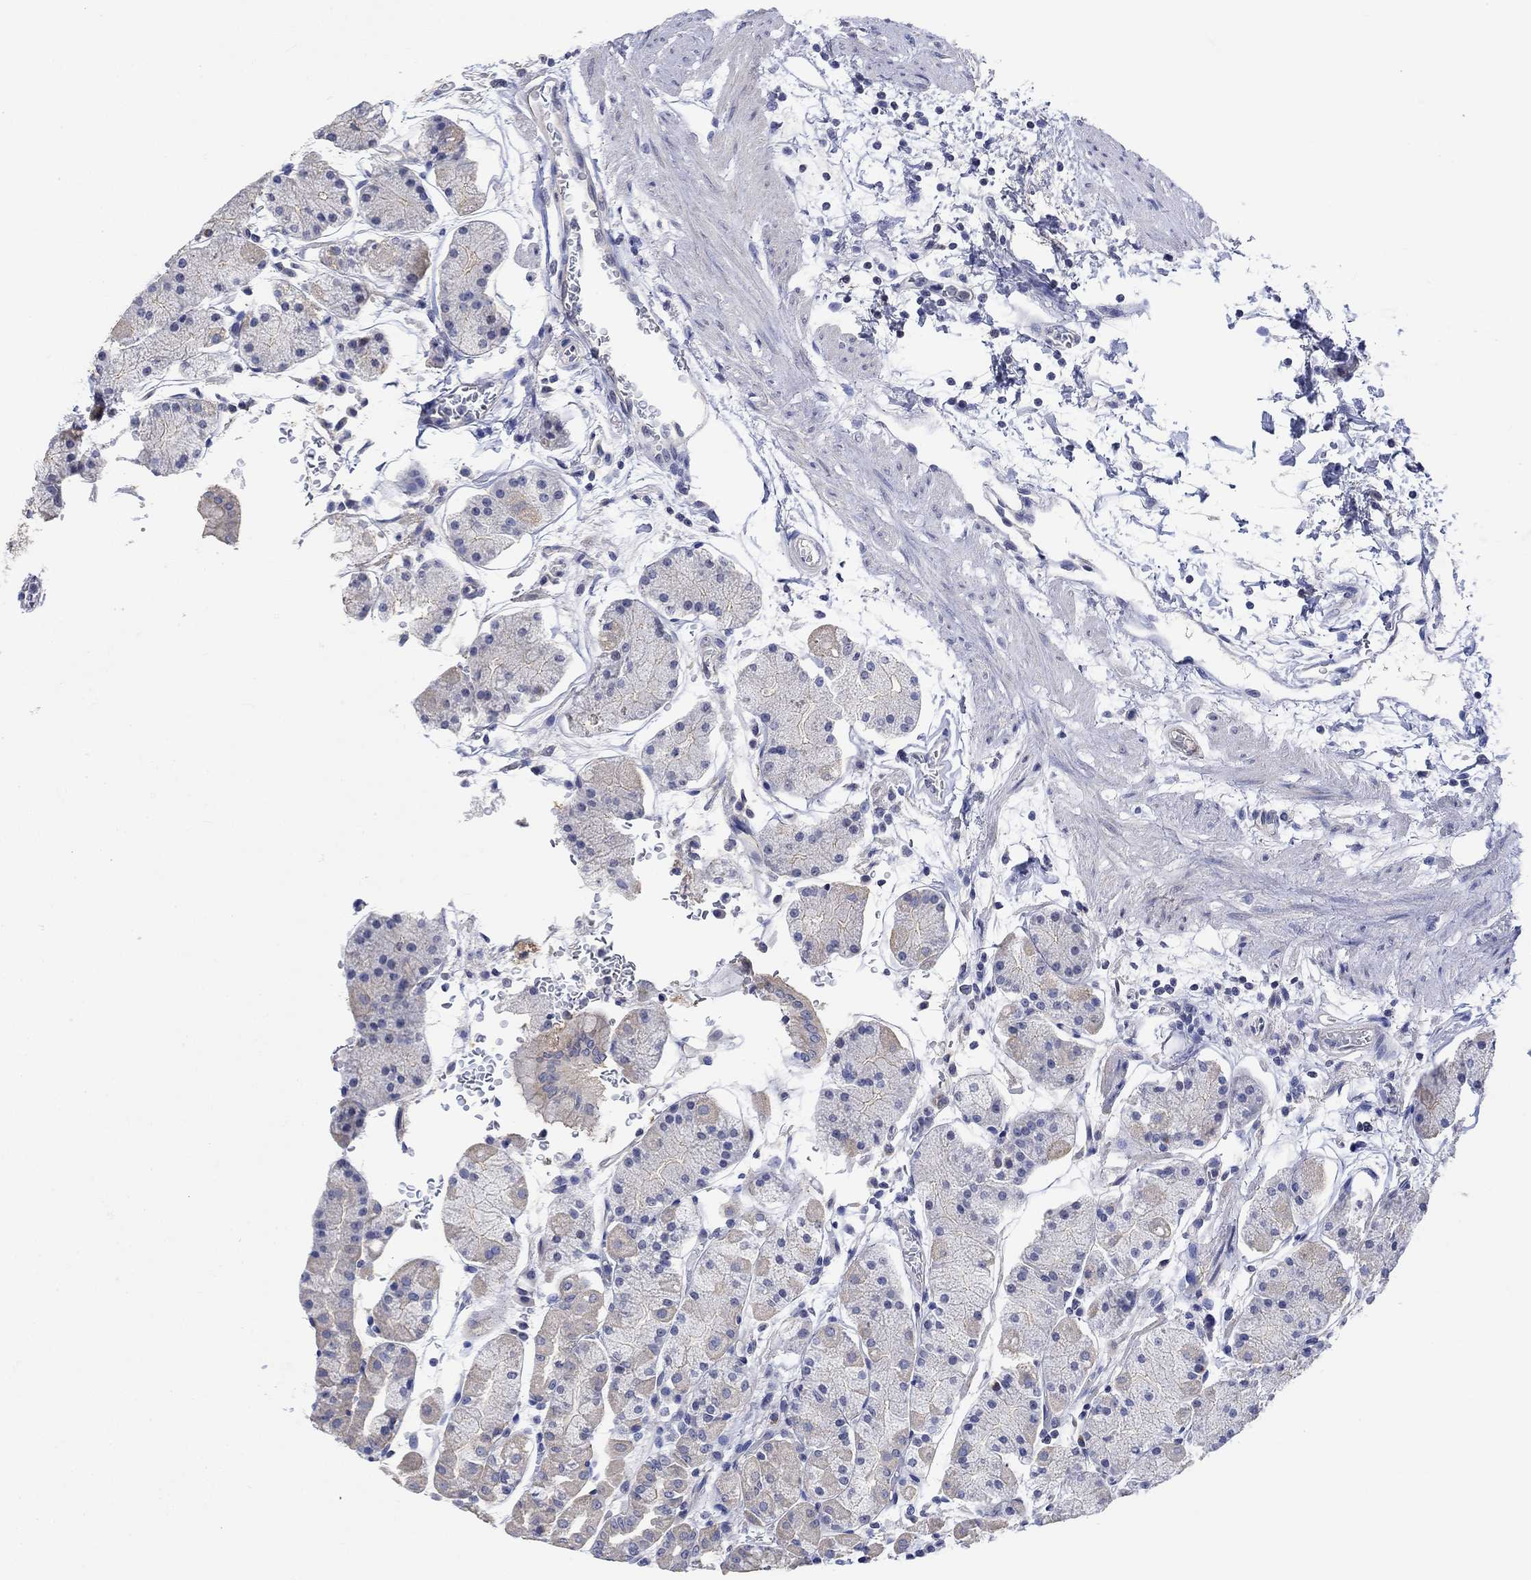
{"staining": {"intensity": "negative", "quantity": "none", "location": "none"}, "tissue": "stomach", "cell_type": "Glandular cells", "image_type": "normal", "snomed": [{"axis": "morphology", "description": "Normal tissue, NOS"}, {"axis": "topography", "description": "Stomach"}], "caption": "Immunohistochemical staining of benign human stomach exhibits no significant expression in glandular cells.", "gene": "AGRP", "patient": {"sex": "male", "age": 54}}